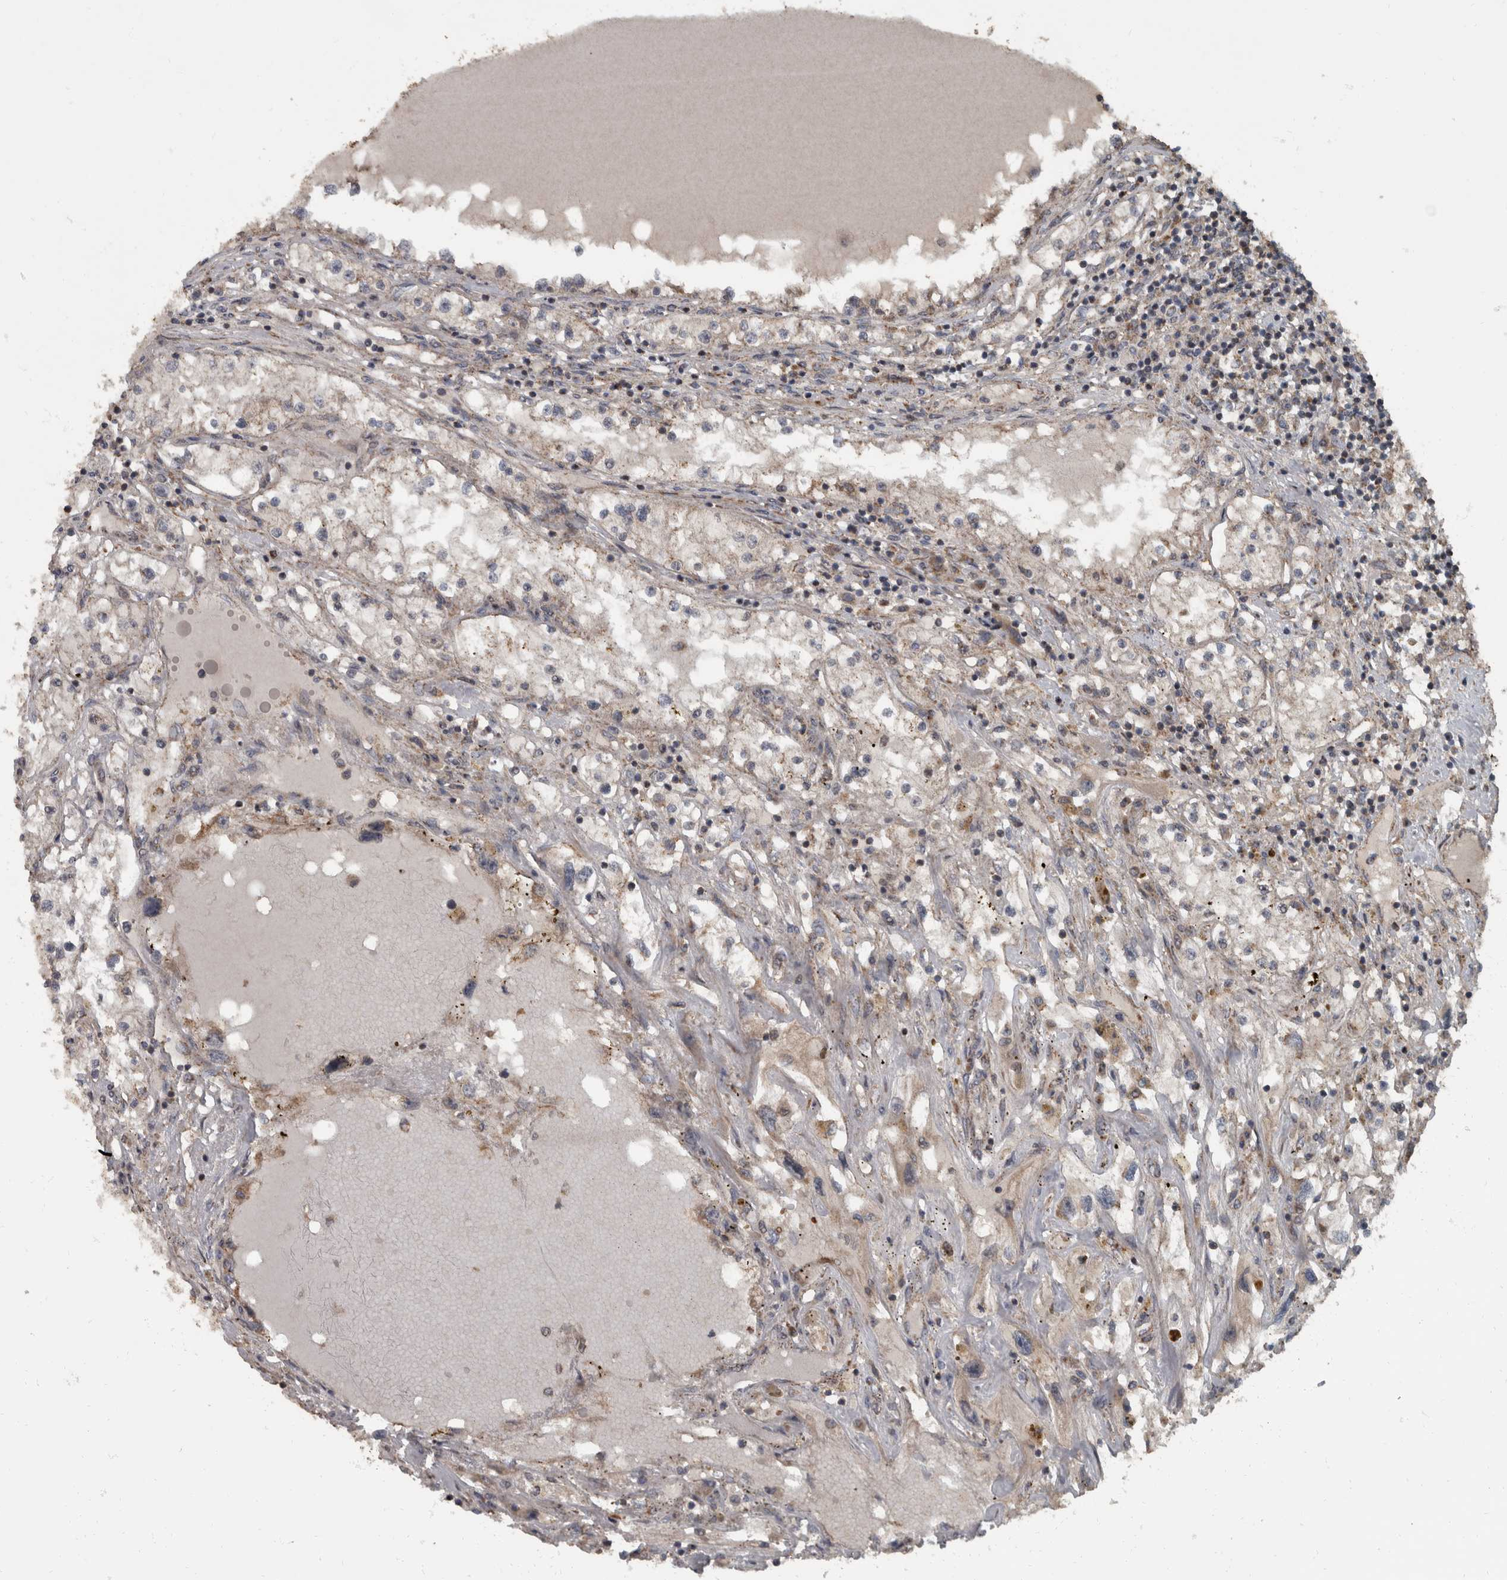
{"staining": {"intensity": "weak", "quantity": "25%-75%", "location": "cytoplasmic/membranous"}, "tissue": "renal cancer", "cell_type": "Tumor cells", "image_type": "cancer", "snomed": [{"axis": "morphology", "description": "Adenocarcinoma, NOS"}, {"axis": "topography", "description": "Kidney"}], "caption": "Immunohistochemistry histopathology image of neoplastic tissue: human renal cancer (adenocarcinoma) stained using immunohistochemistry demonstrates low levels of weak protein expression localized specifically in the cytoplasmic/membranous of tumor cells, appearing as a cytoplasmic/membranous brown color.", "gene": "RABGGTB", "patient": {"sex": "male", "age": 68}}